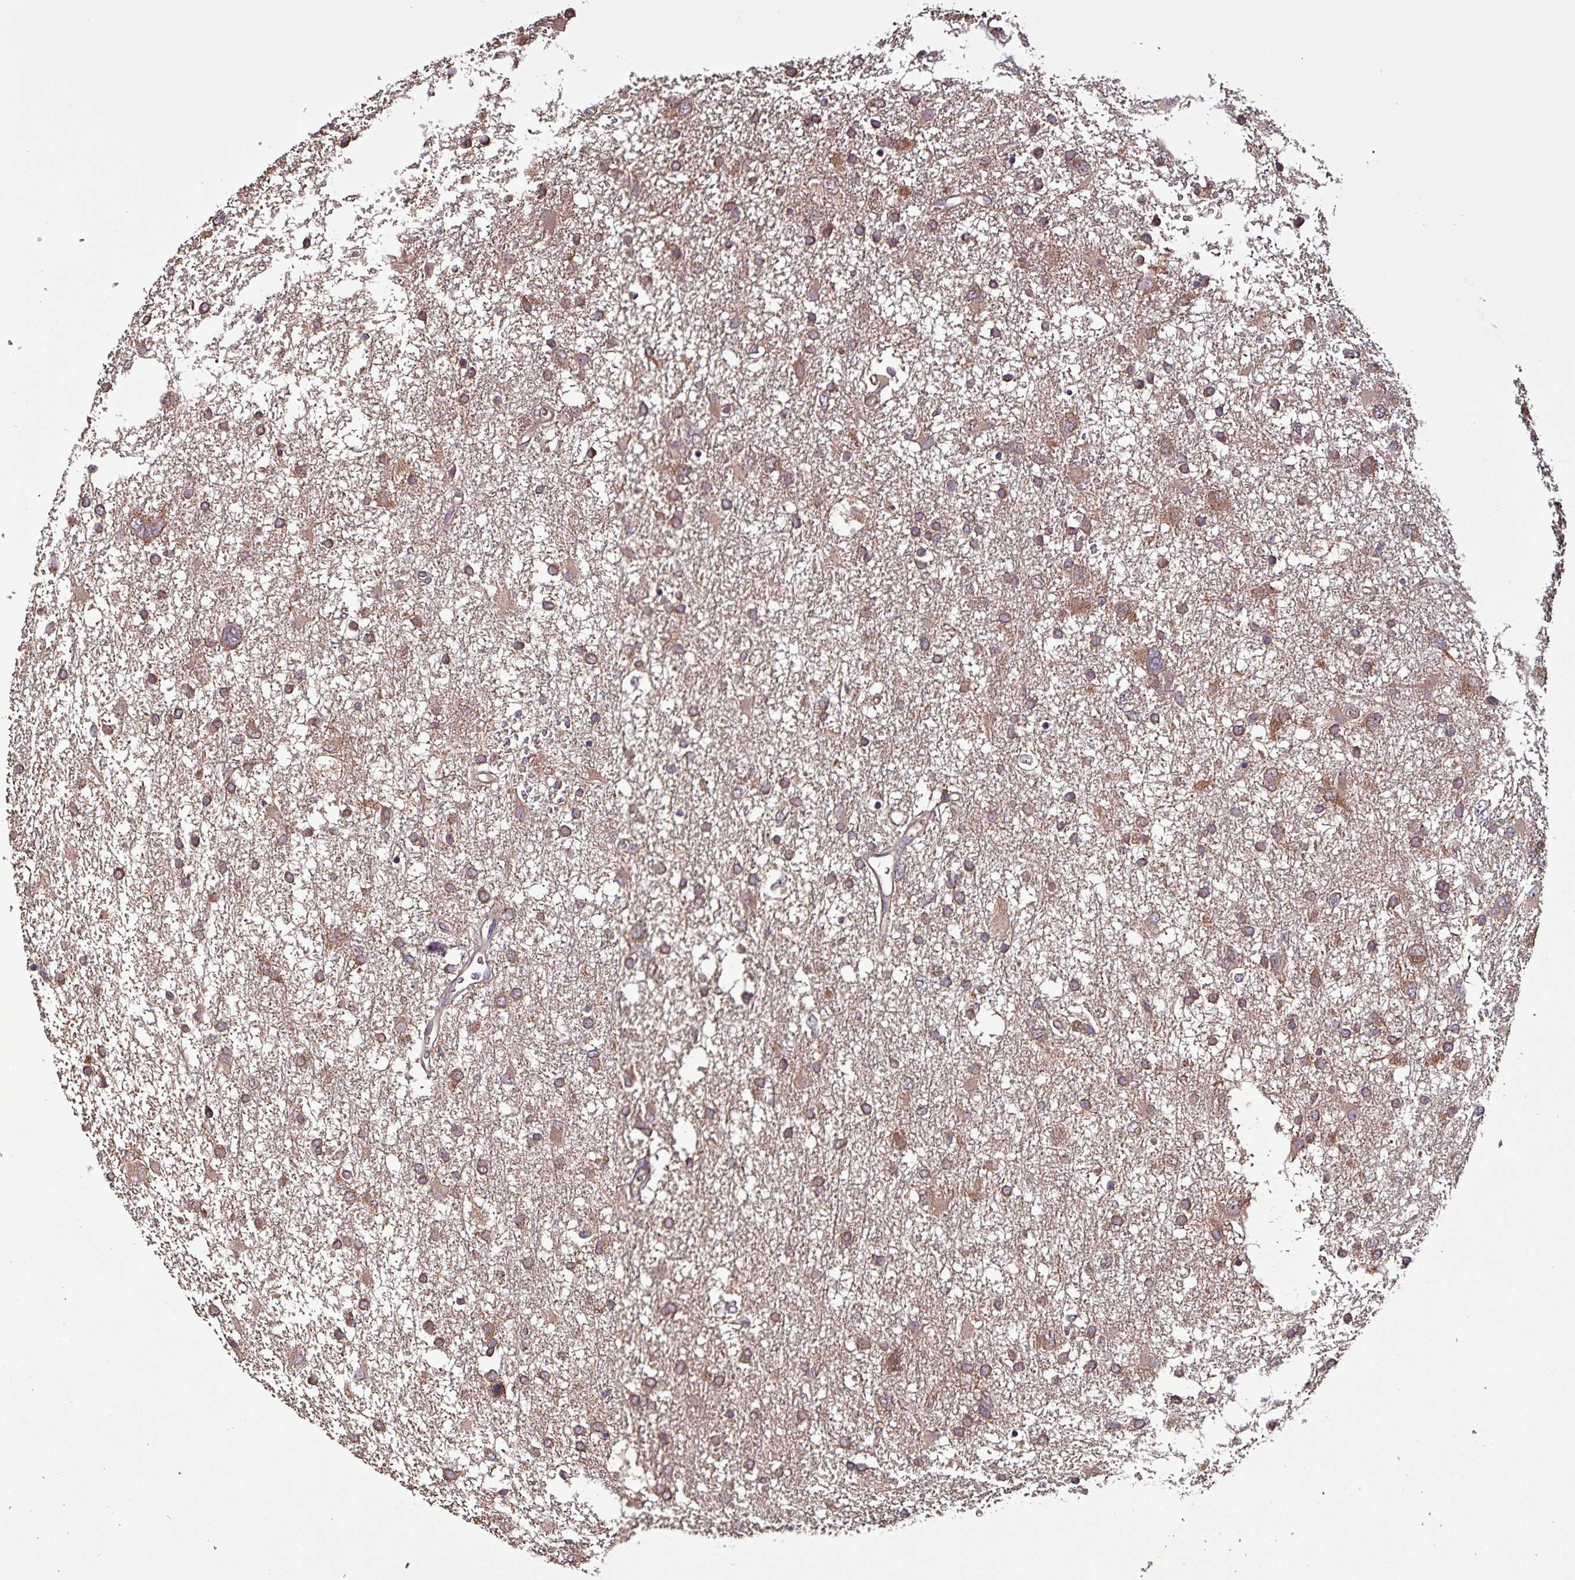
{"staining": {"intensity": "moderate", "quantity": ">75%", "location": "cytoplasmic/membranous"}, "tissue": "glioma", "cell_type": "Tumor cells", "image_type": "cancer", "snomed": [{"axis": "morphology", "description": "Glioma, malignant, High grade"}, {"axis": "topography", "description": "Brain"}], "caption": "DAB immunohistochemical staining of malignant glioma (high-grade) shows moderate cytoplasmic/membranous protein staining in approximately >75% of tumor cells.", "gene": "PAFAH1B2", "patient": {"sex": "male", "age": 61}}